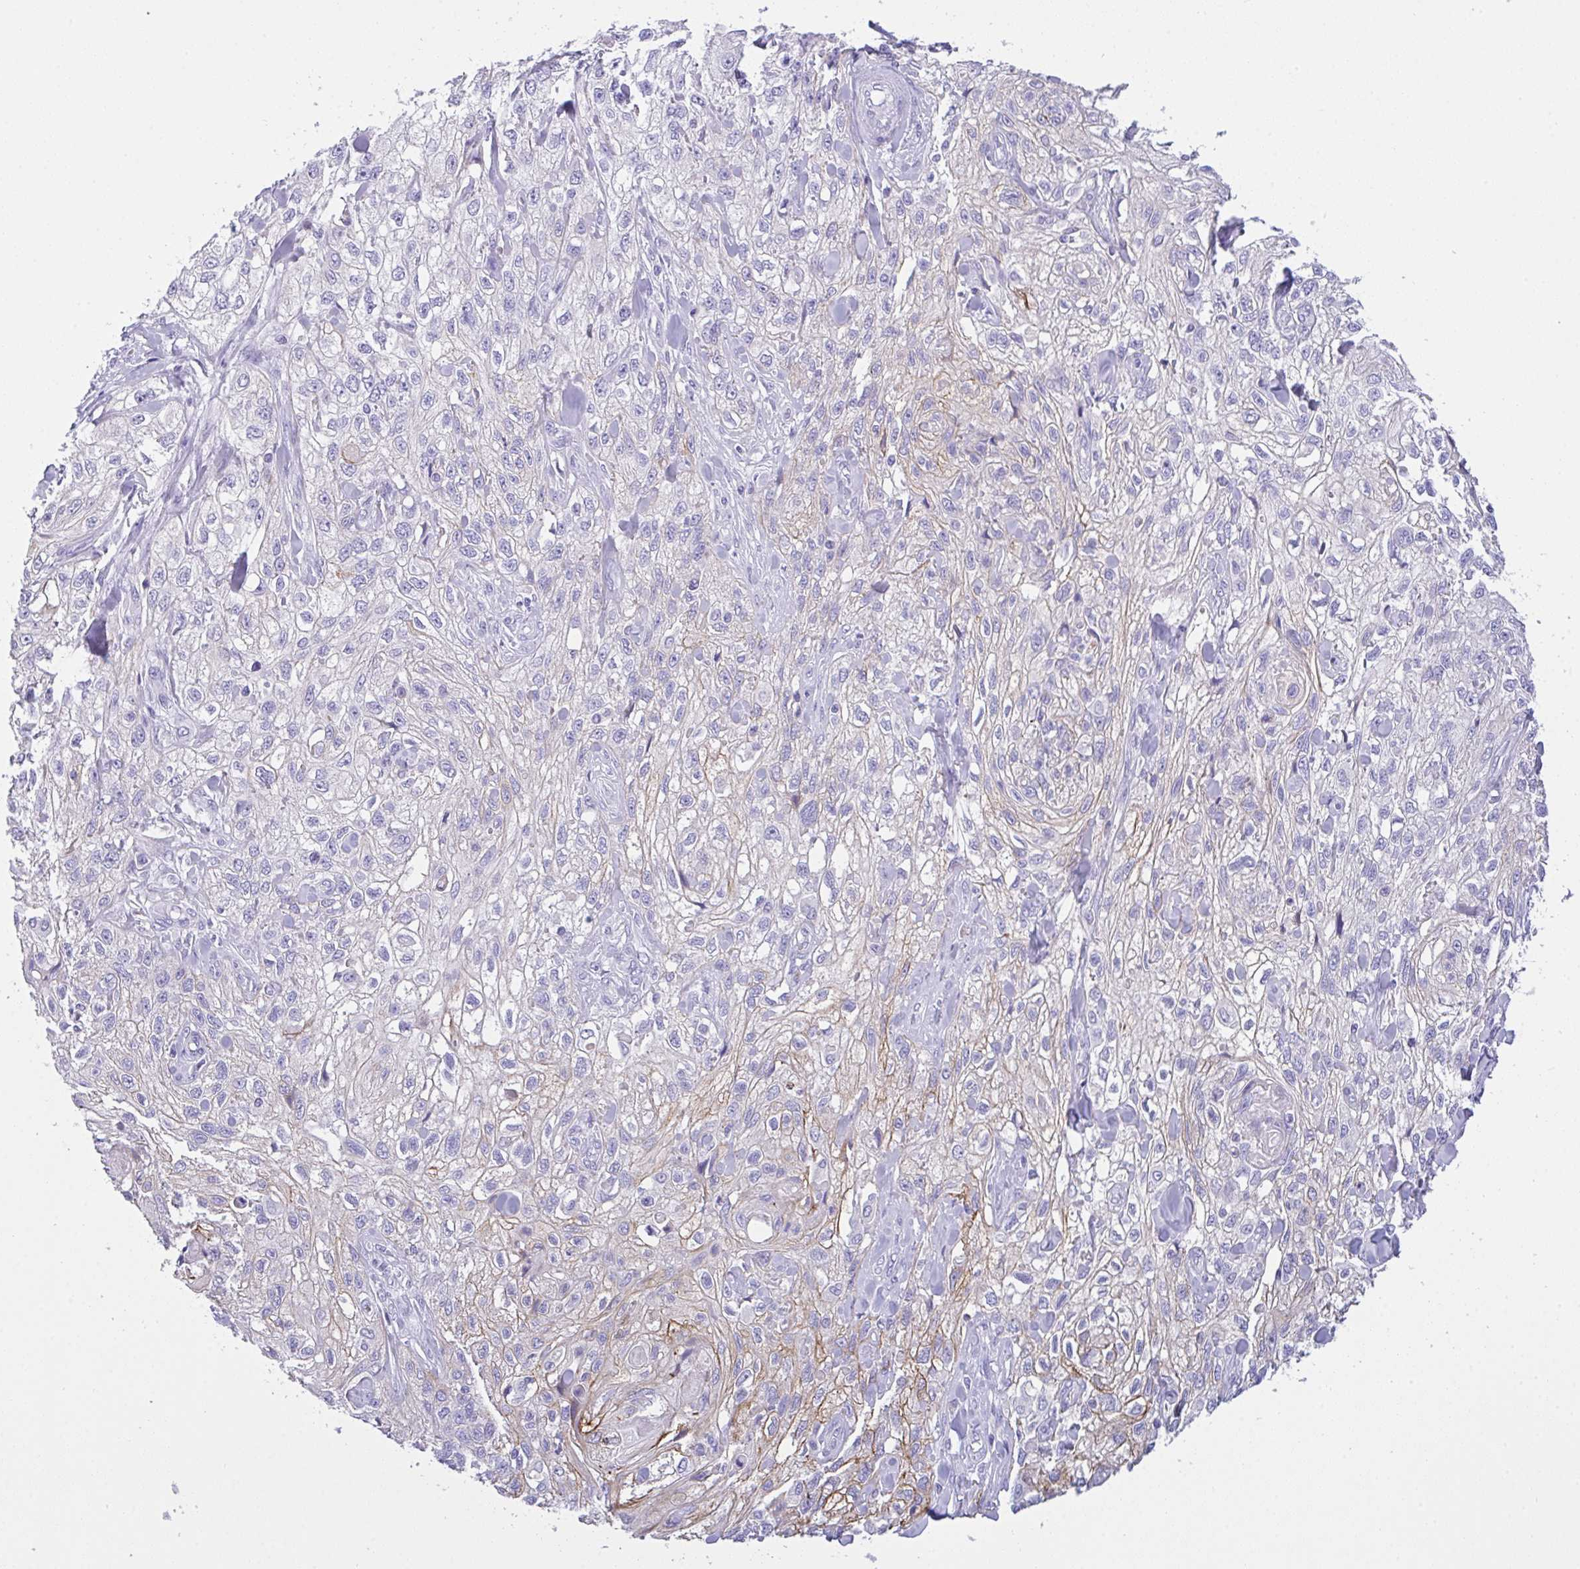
{"staining": {"intensity": "moderate", "quantity": "<25%", "location": "cytoplasmic/membranous"}, "tissue": "skin cancer", "cell_type": "Tumor cells", "image_type": "cancer", "snomed": [{"axis": "morphology", "description": "Squamous cell carcinoma, NOS"}, {"axis": "topography", "description": "Skin"}, {"axis": "topography", "description": "Vulva"}], "caption": "Skin cancer stained with immunohistochemistry exhibits moderate cytoplasmic/membranous expression in about <25% of tumor cells. The protein is shown in brown color, while the nuclei are stained blue.", "gene": "FBXL20", "patient": {"sex": "female", "age": 86}}